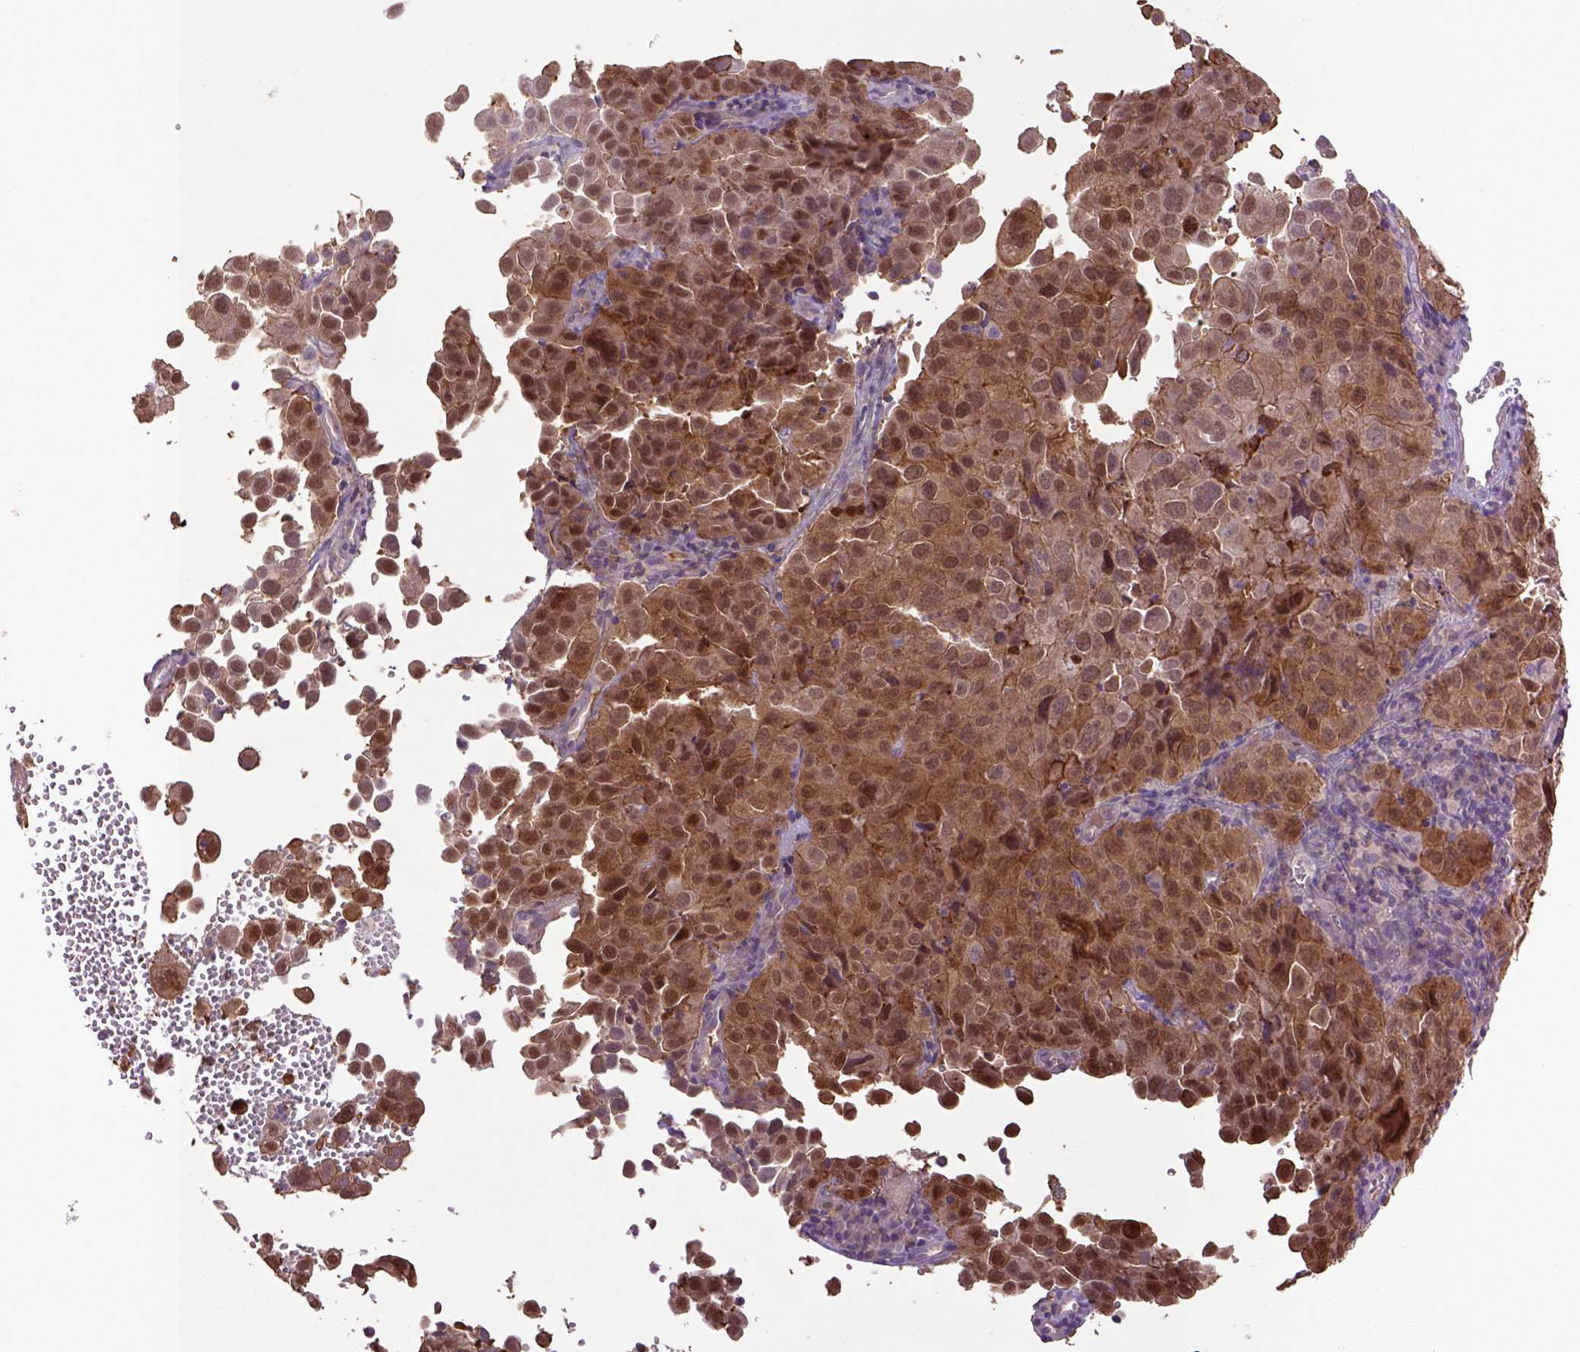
{"staining": {"intensity": "strong", "quantity": ">75%", "location": "cytoplasmic/membranous,nuclear"}, "tissue": "cervical cancer", "cell_type": "Tumor cells", "image_type": "cancer", "snomed": [{"axis": "morphology", "description": "Squamous cell carcinoma, NOS"}, {"axis": "topography", "description": "Cervix"}], "caption": "About >75% of tumor cells in squamous cell carcinoma (cervical) reveal strong cytoplasmic/membranous and nuclear protein staining as visualized by brown immunohistochemical staining.", "gene": "HSPBP1", "patient": {"sex": "female", "age": 55}}